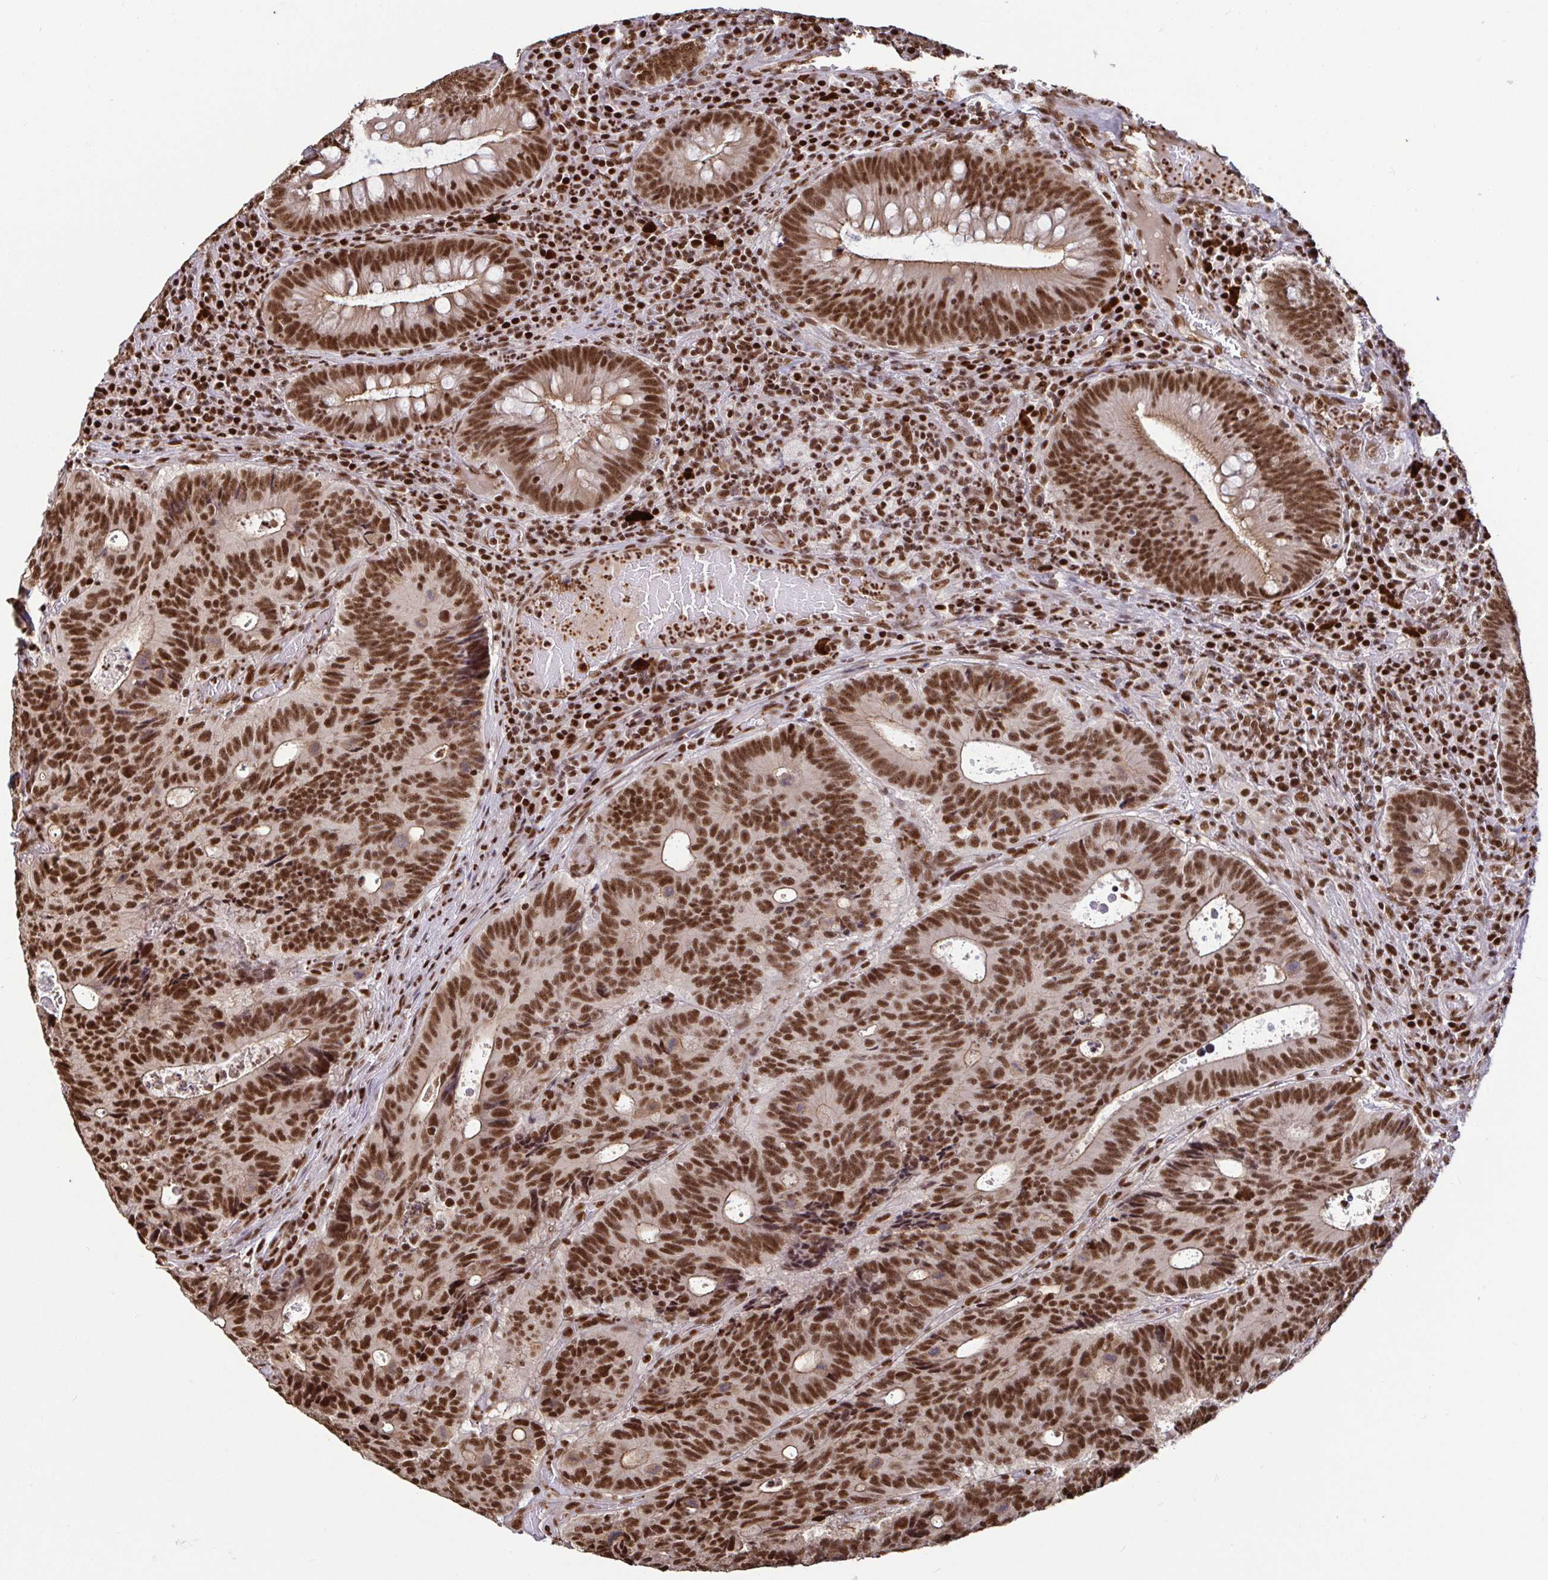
{"staining": {"intensity": "strong", "quantity": ">75%", "location": "cytoplasmic/membranous,nuclear"}, "tissue": "colorectal cancer", "cell_type": "Tumor cells", "image_type": "cancer", "snomed": [{"axis": "morphology", "description": "Adenocarcinoma, NOS"}, {"axis": "topography", "description": "Colon"}], "caption": "High-power microscopy captured an immunohistochemistry histopathology image of colorectal cancer, revealing strong cytoplasmic/membranous and nuclear positivity in about >75% of tumor cells. The protein of interest is stained brown, and the nuclei are stained in blue (DAB IHC with brightfield microscopy, high magnification).", "gene": "SP3", "patient": {"sex": "male", "age": 62}}